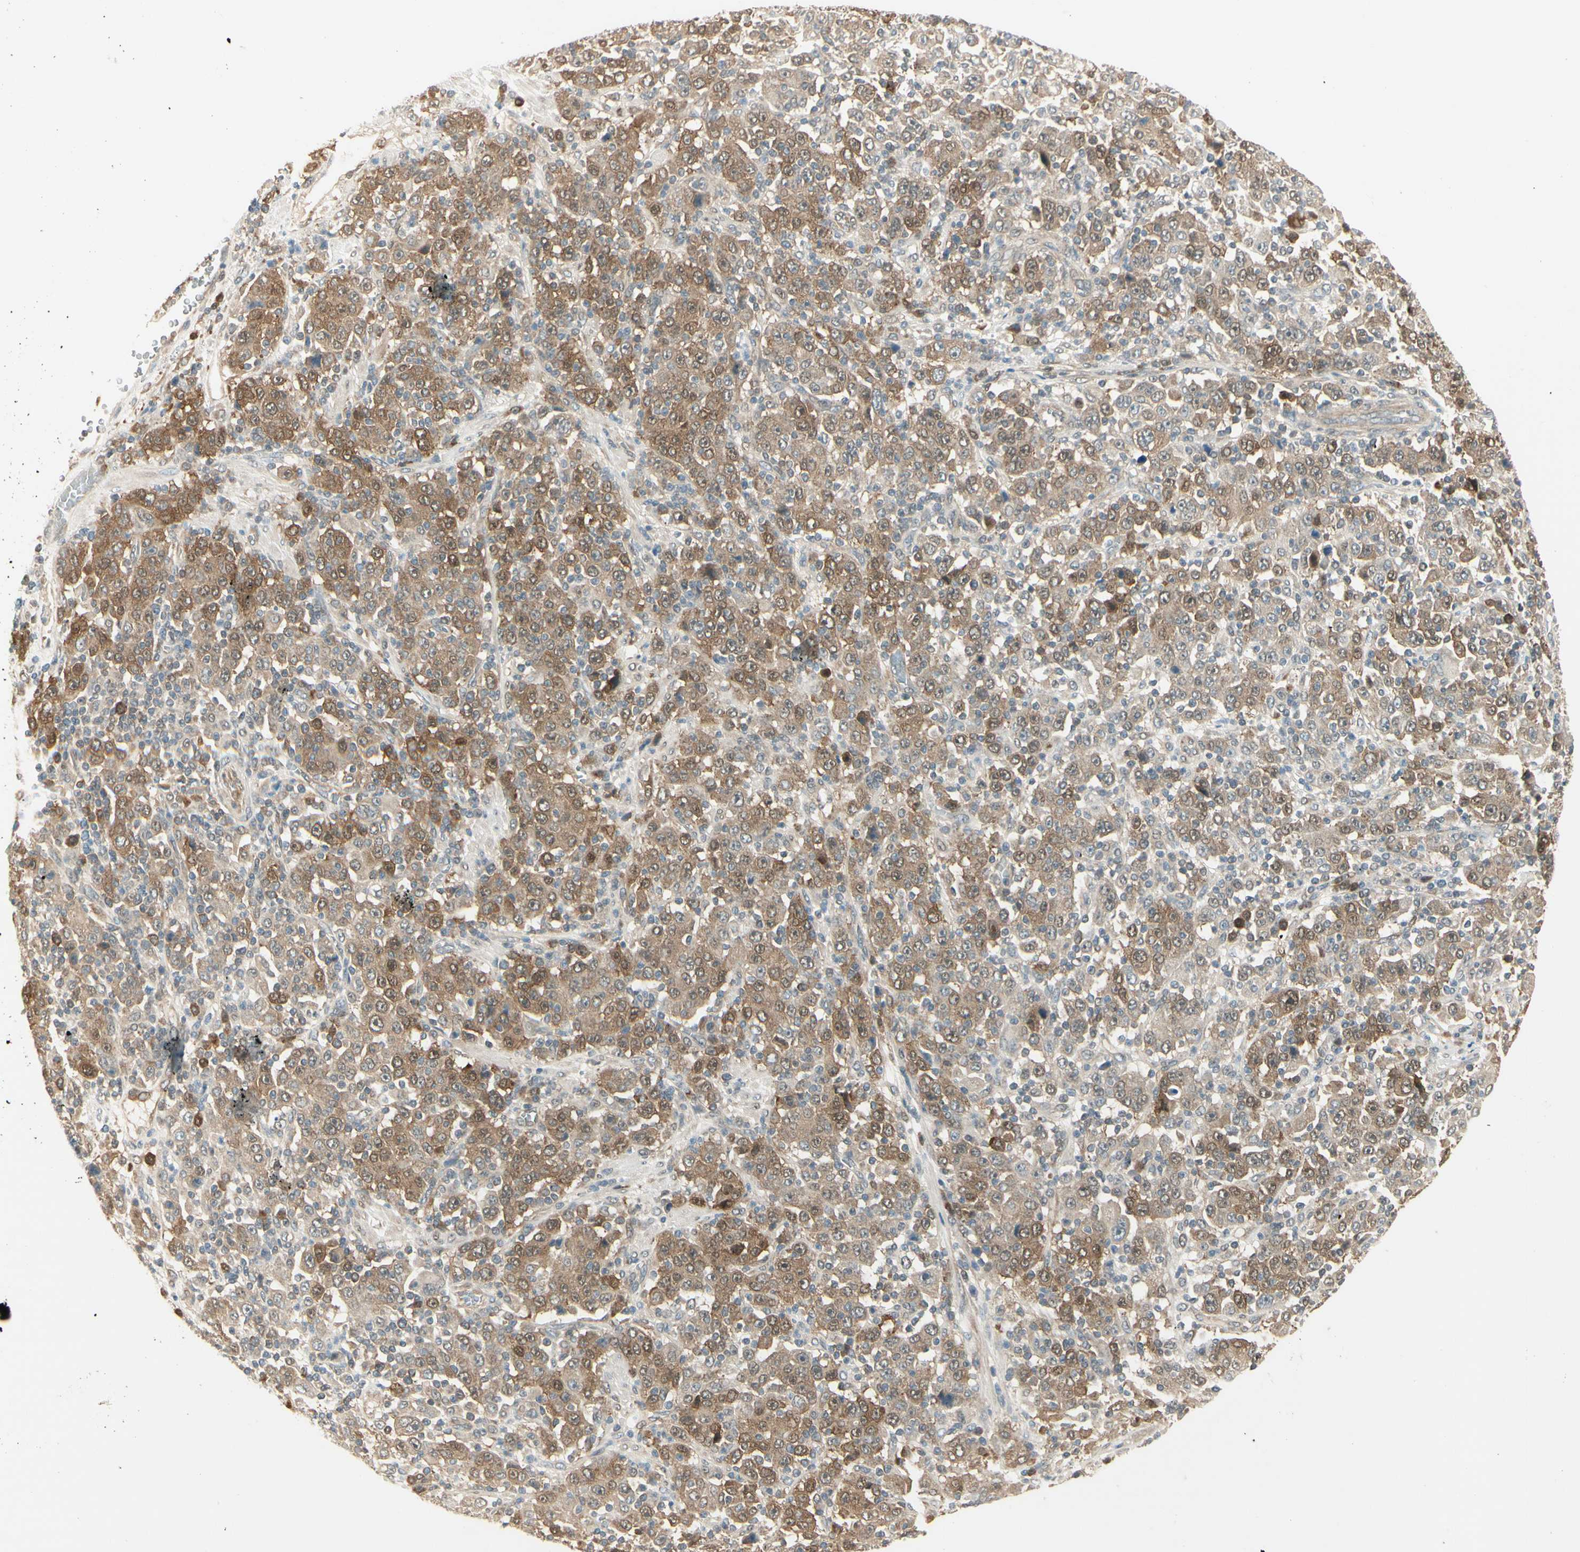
{"staining": {"intensity": "moderate", "quantity": "<25%", "location": "cytoplasmic/membranous"}, "tissue": "stomach cancer", "cell_type": "Tumor cells", "image_type": "cancer", "snomed": [{"axis": "morphology", "description": "Normal tissue, NOS"}, {"axis": "morphology", "description": "Adenocarcinoma, NOS"}, {"axis": "topography", "description": "Stomach, upper"}, {"axis": "topography", "description": "Stomach"}], "caption": "Immunohistochemistry (IHC) of human stomach cancer reveals low levels of moderate cytoplasmic/membranous staining in approximately <25% of tumor cells.", "gene": "IPO5", "patient": {"sex": "male", "age": 59}}